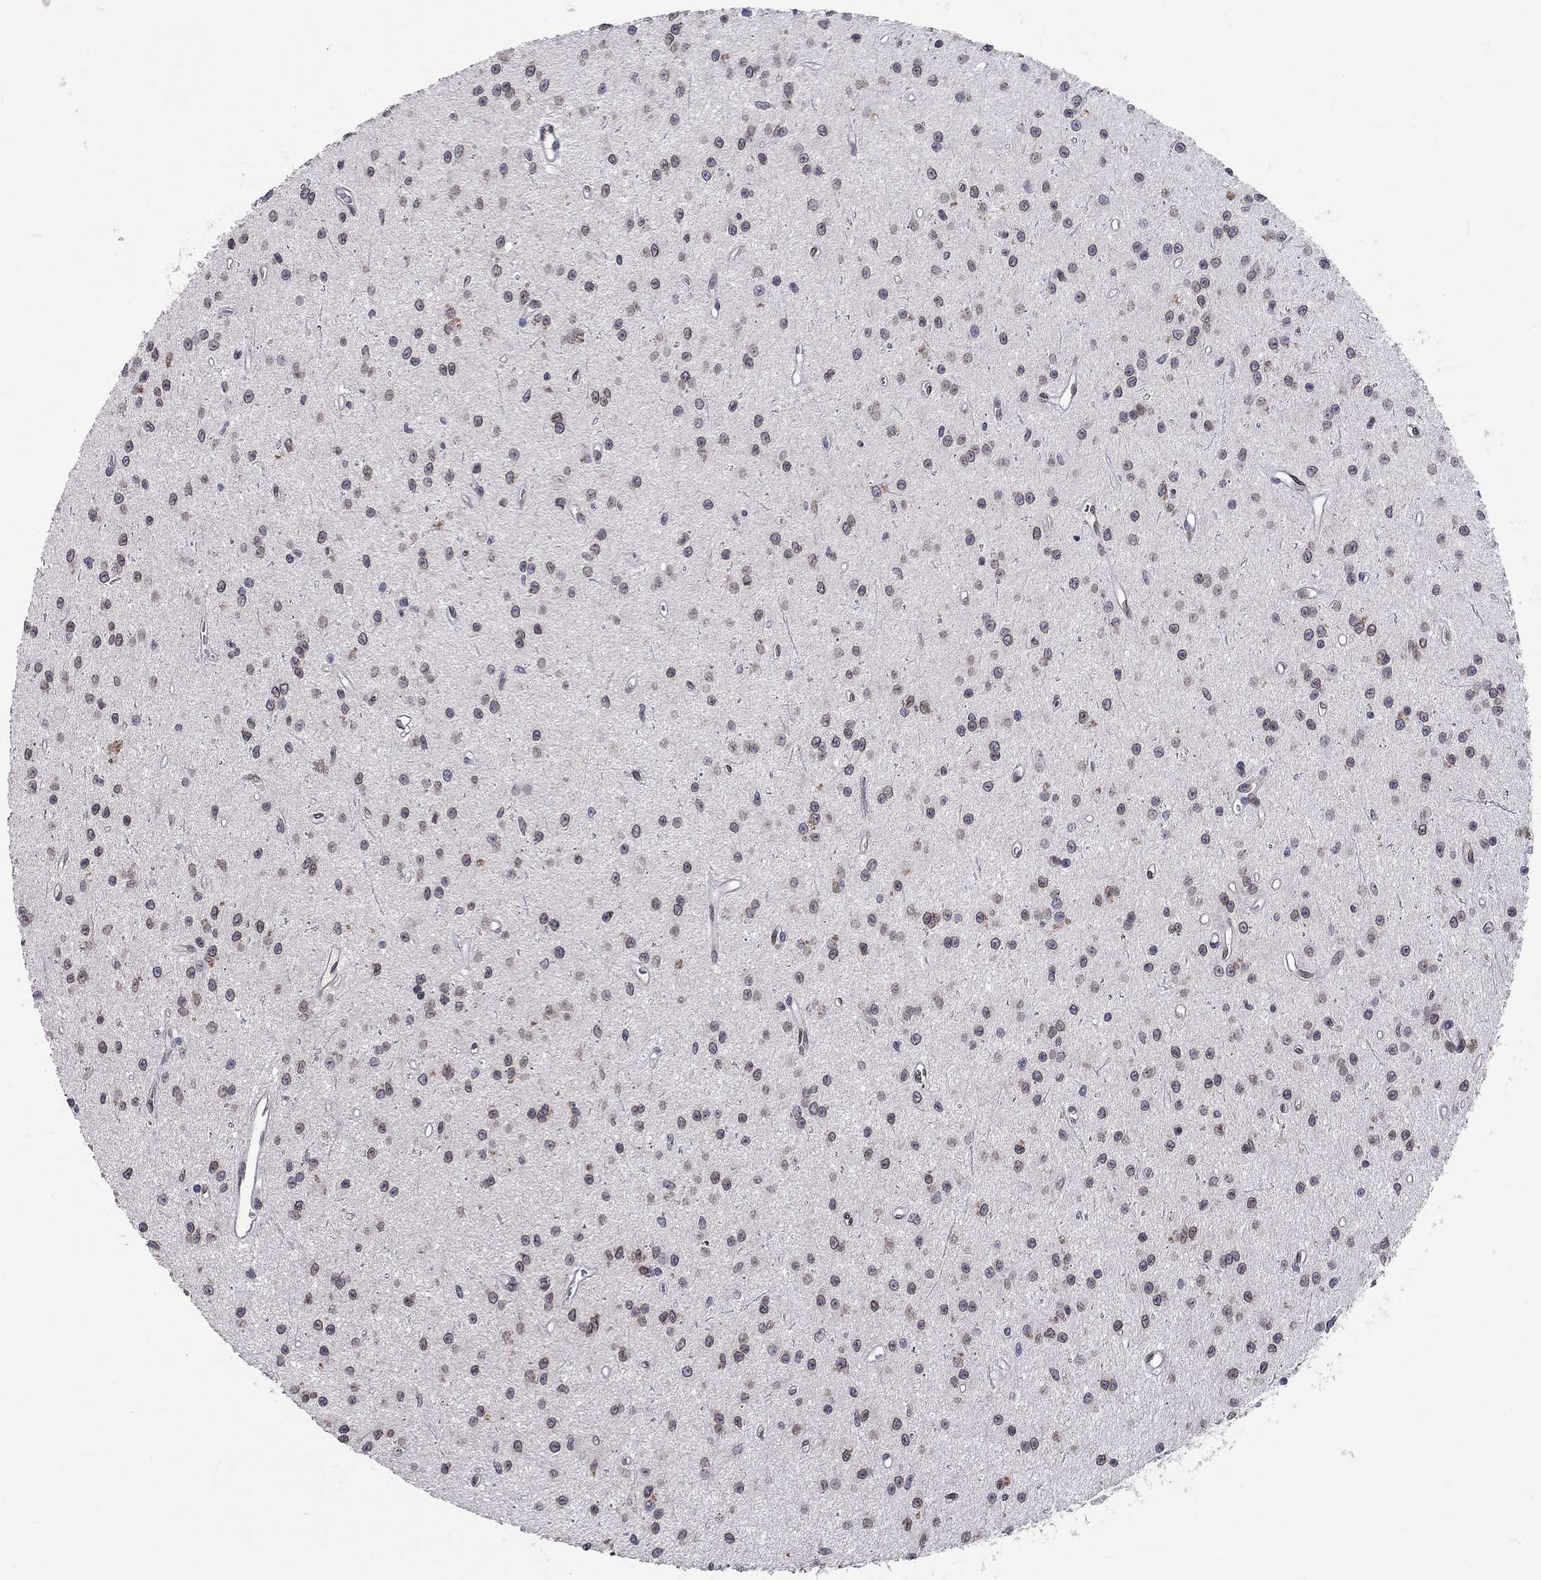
{"staining": {"intensity": "weak", "quantity": "<25%", "location": "nuclear"}, "tissue": "glioma", "cell_type": "Tumor cells", "image_type": "cancer", "snomed": [{"axis": "morphology", "description": "Glioma, malignant, Low grade"}, {"axis": "topography", "description": "Brain"}], "caption": "Protein analysis of malignant glioma (low-grade) shows no significant staining in tumor cells.", "gene": "CETN3", "patient": {"sex": "female", "age": 45}}